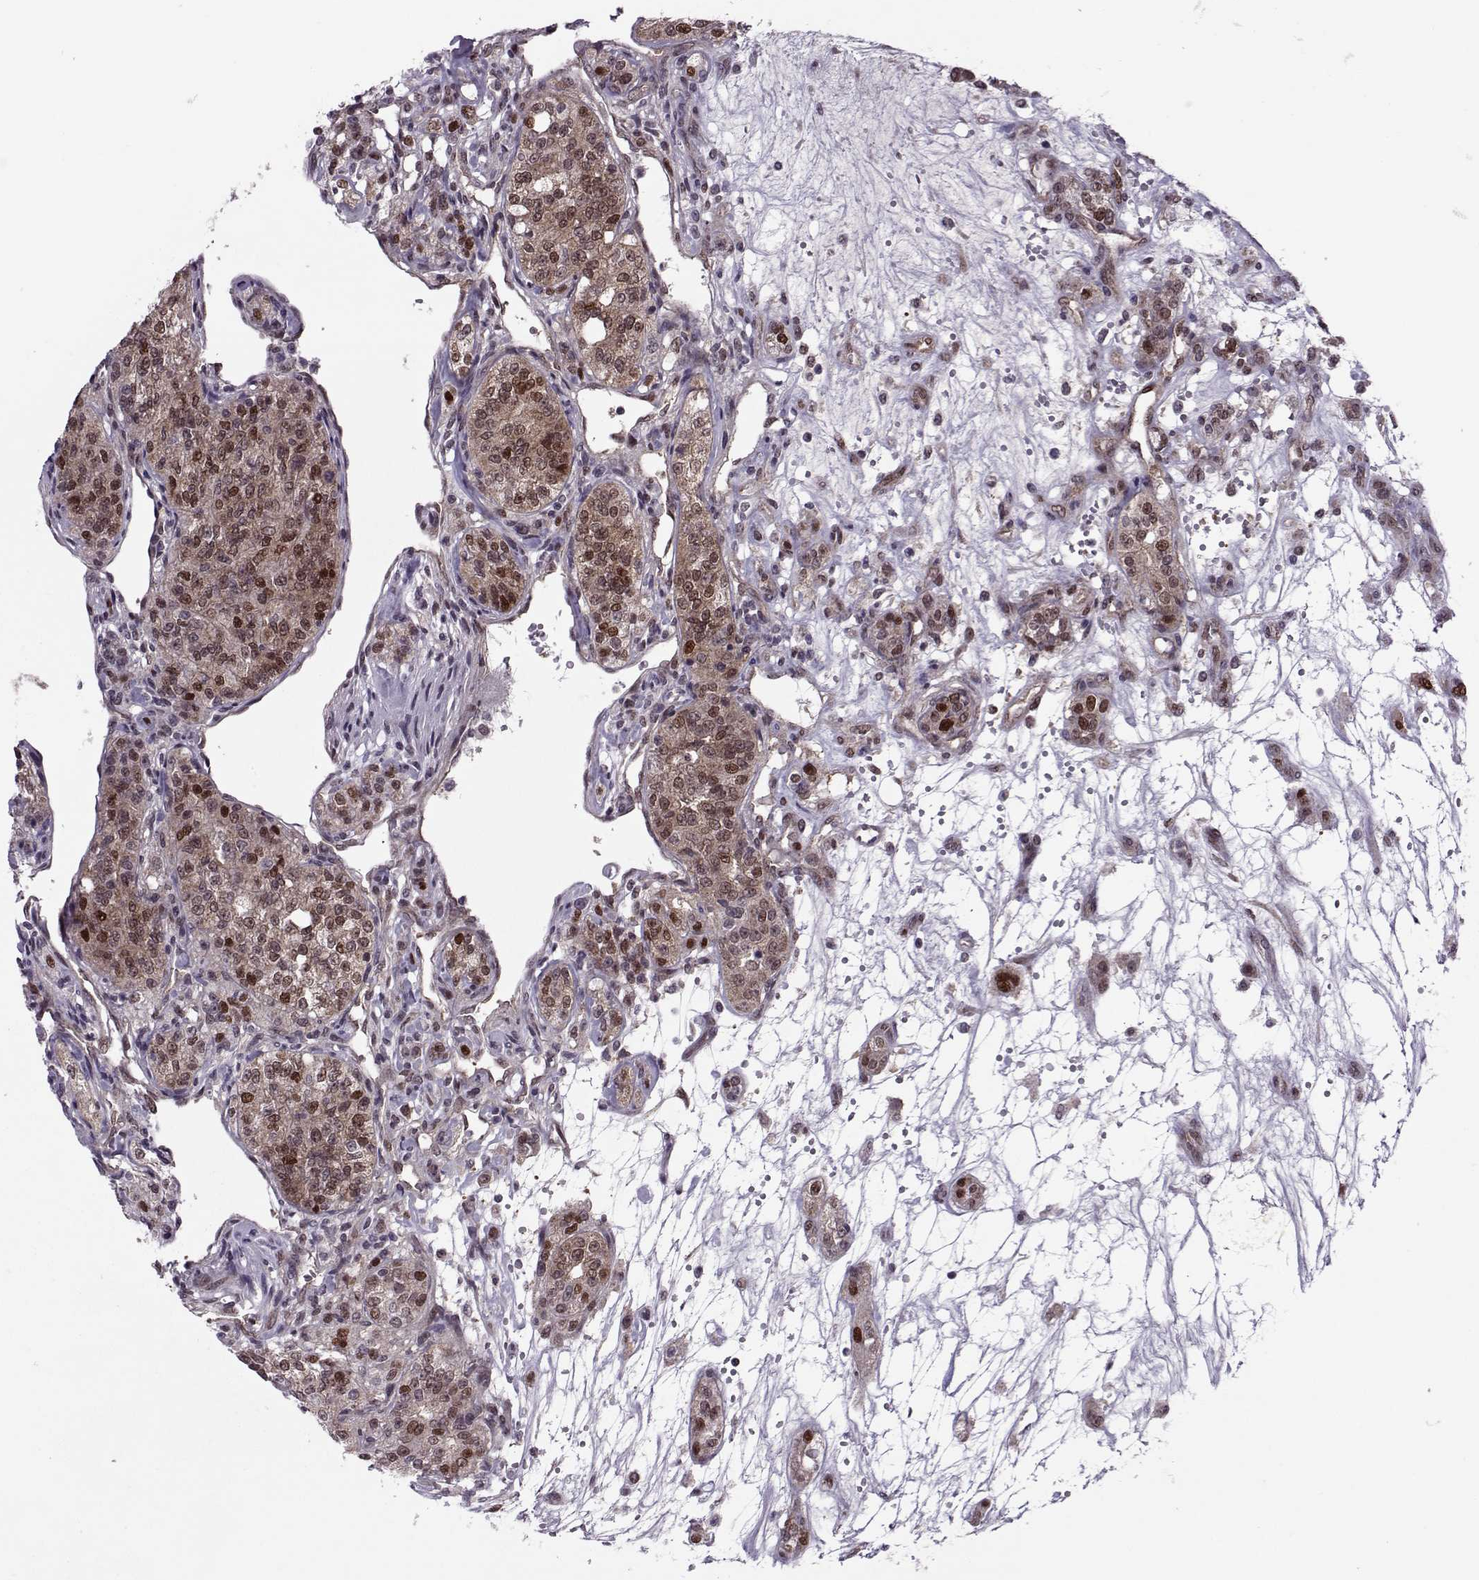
{"staining": {"intensity": "moderate", "quantity": "25%-75%", "location": "cytoplasmic/membranous,nuclear"}, "tissue": "renal cancer", "cell_type": "Tumor cells", "image_type": "cancer", "snomed": [{"axis": "morphology", "description": "Adenocarcinoma, NOS"}, {"axis": "topography", "description": "Kidney"}], "caption": "Immunohistochemistry of renal cancer (adenocarcinoma) demonstrates medium levels of moderate cytoplasmic/membranous and nuclear expression in about 25%-75% of tumor cells.", "gene": "CDK4", "patient": {"sex": "female", "age": 63}}